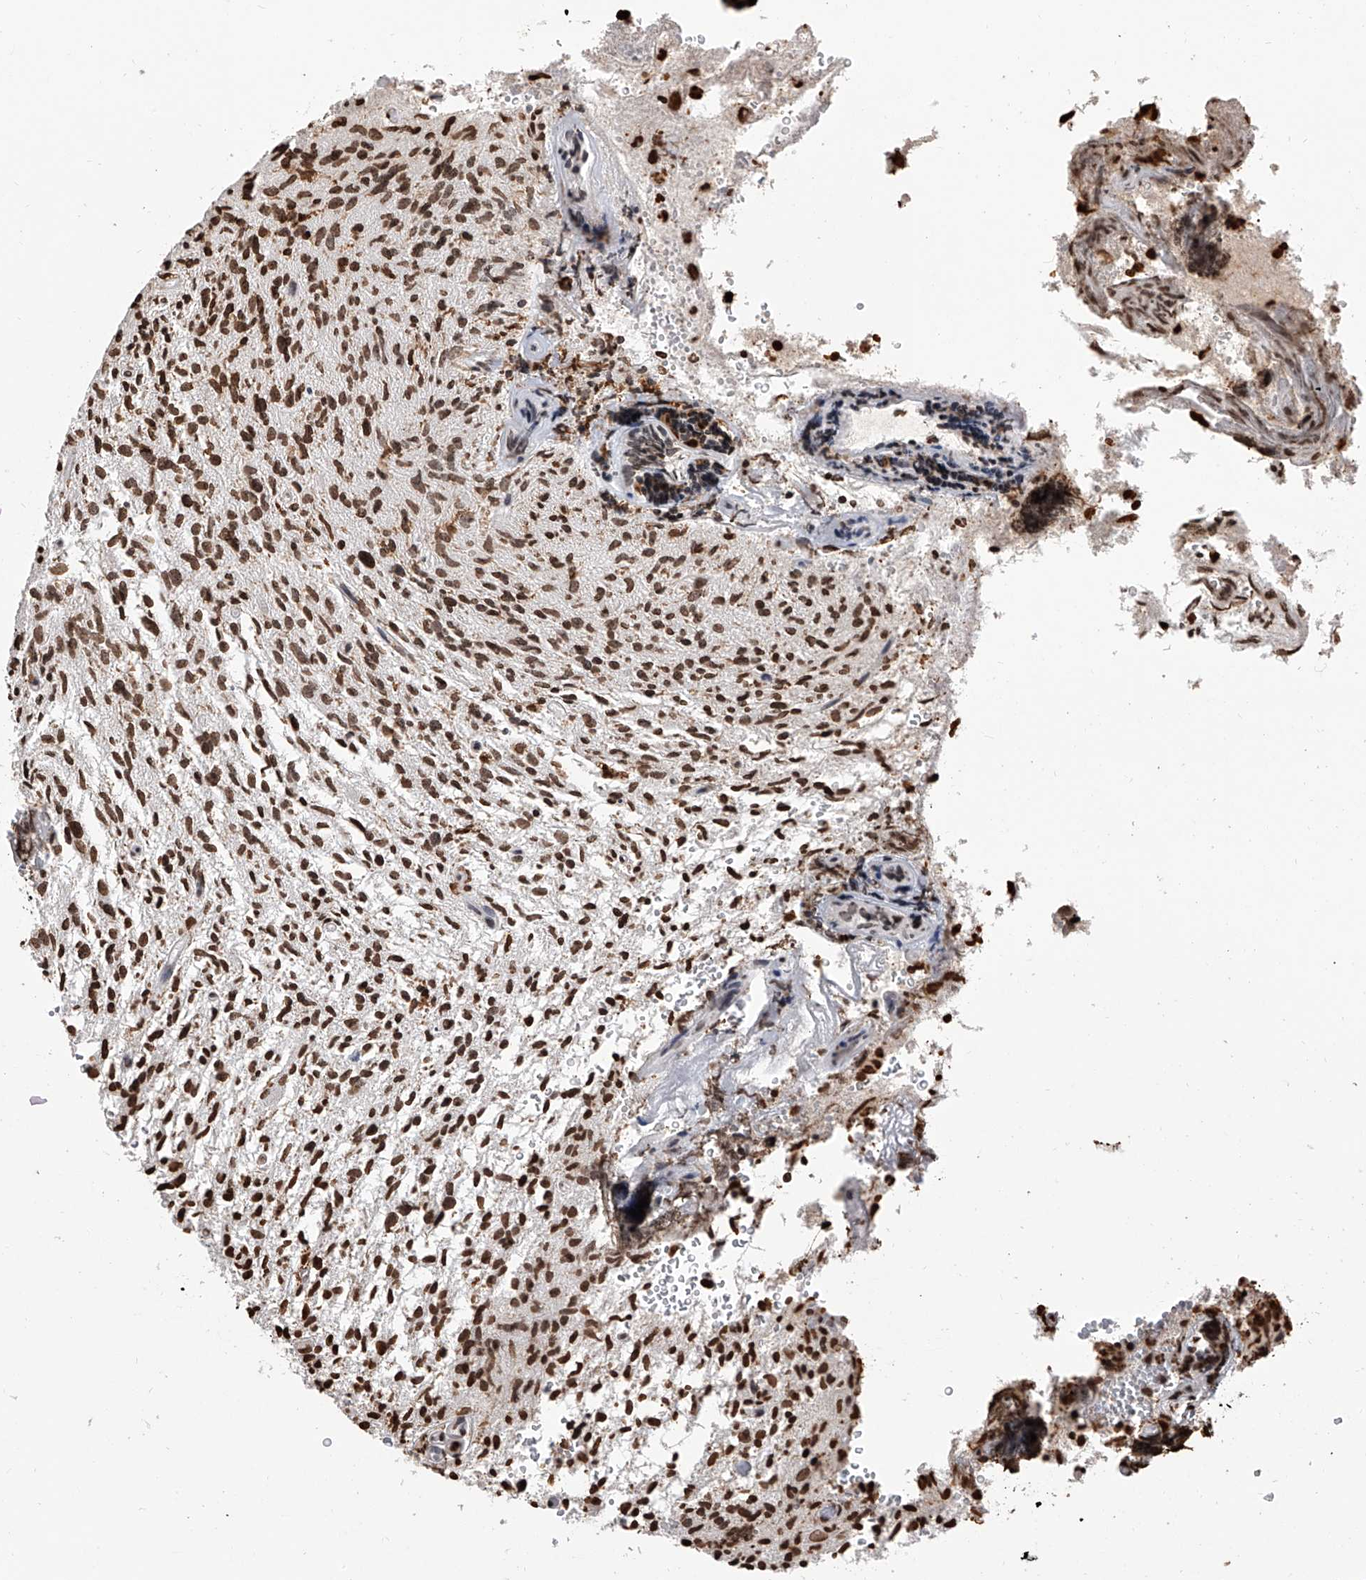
{"staining": {"intensity": "moderate", "quantity": ">75%", "location": "nuclear"}, "tissue": "glioma", "cell_type": "Tumor cells", "image_type": "cancer", "snomed": [{"axis": "morphology", "description": "Glioma, malignant, High grade"}, {"axis": "topography", "description": "Brain"}], "caption": "The histopathology image reveals a brown stain indicating the presence of a protein in the nuclear of tumor cells in glioma.", "gene": "CFAP410", "patient": {"sex": "female", "age": 57}}